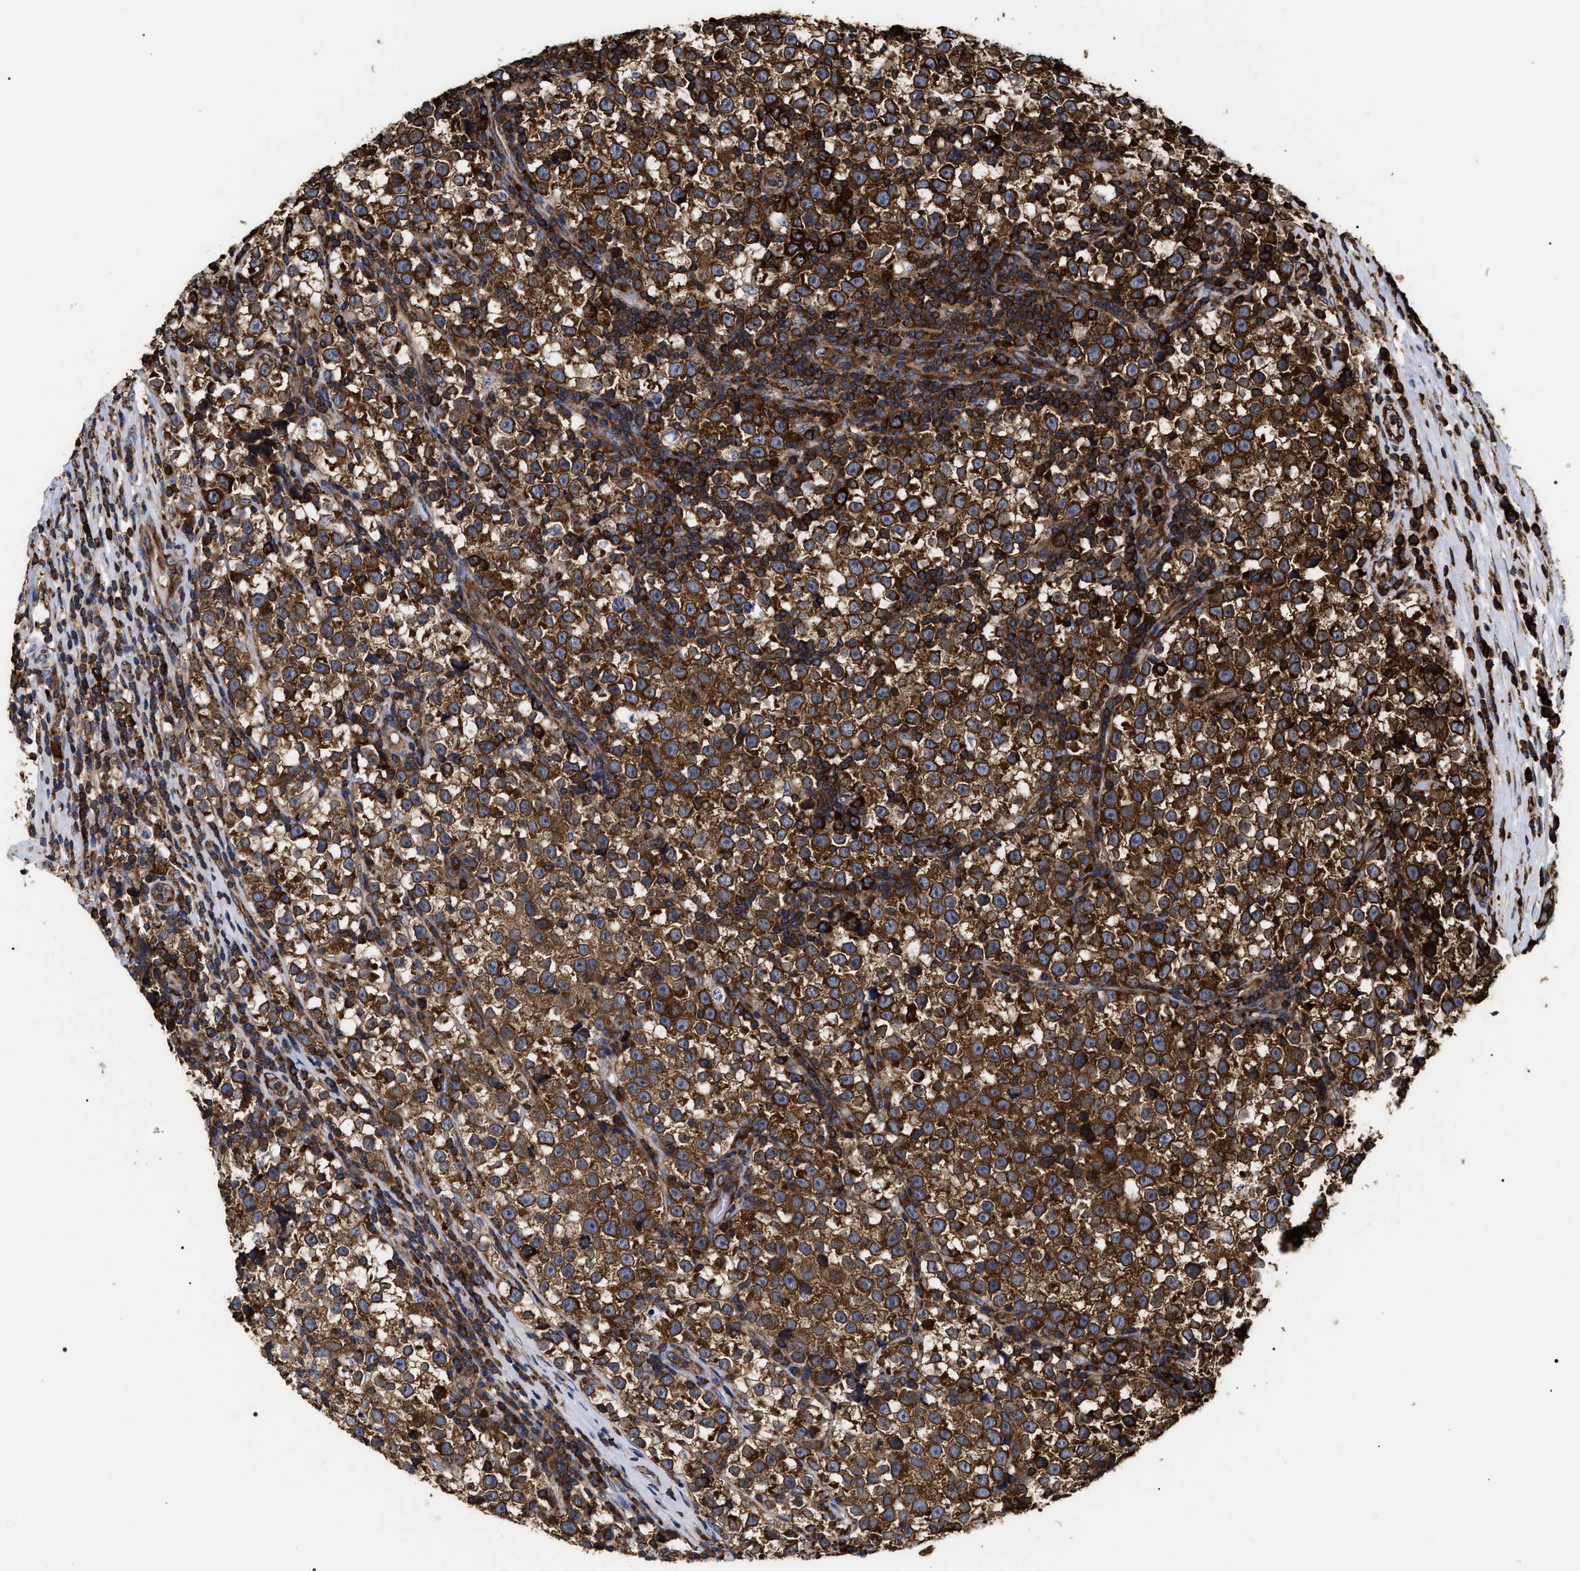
{"staining": {"intensity": "strong", "quantity": ">75%", "location": "cytoplasmic/membranous"}, "tissue": "testis cancer", "cell_type": "Tumor cells", "image_type": "cancer", "snomed": [{"axis": "morphology", "description": "Normal tissue, NOS"}, {"axis": "morphology", "description": "Seminoma, NOS"}, {"axis": "topography", "description": "Testis"}], "caption": "Immunohistochemistry of testis seminoma displays high levels of strong cytoplasmic/membranous staining in approximately >75% of tumor cells. The staining was performed using DAB (3,3'-diaminobenzidine), with brown indicating positive protein expression. Nuclei are stained blue with hematoxylin.", "gene": "SERBP1", "patient": {"sex": "male", "age": 43}}